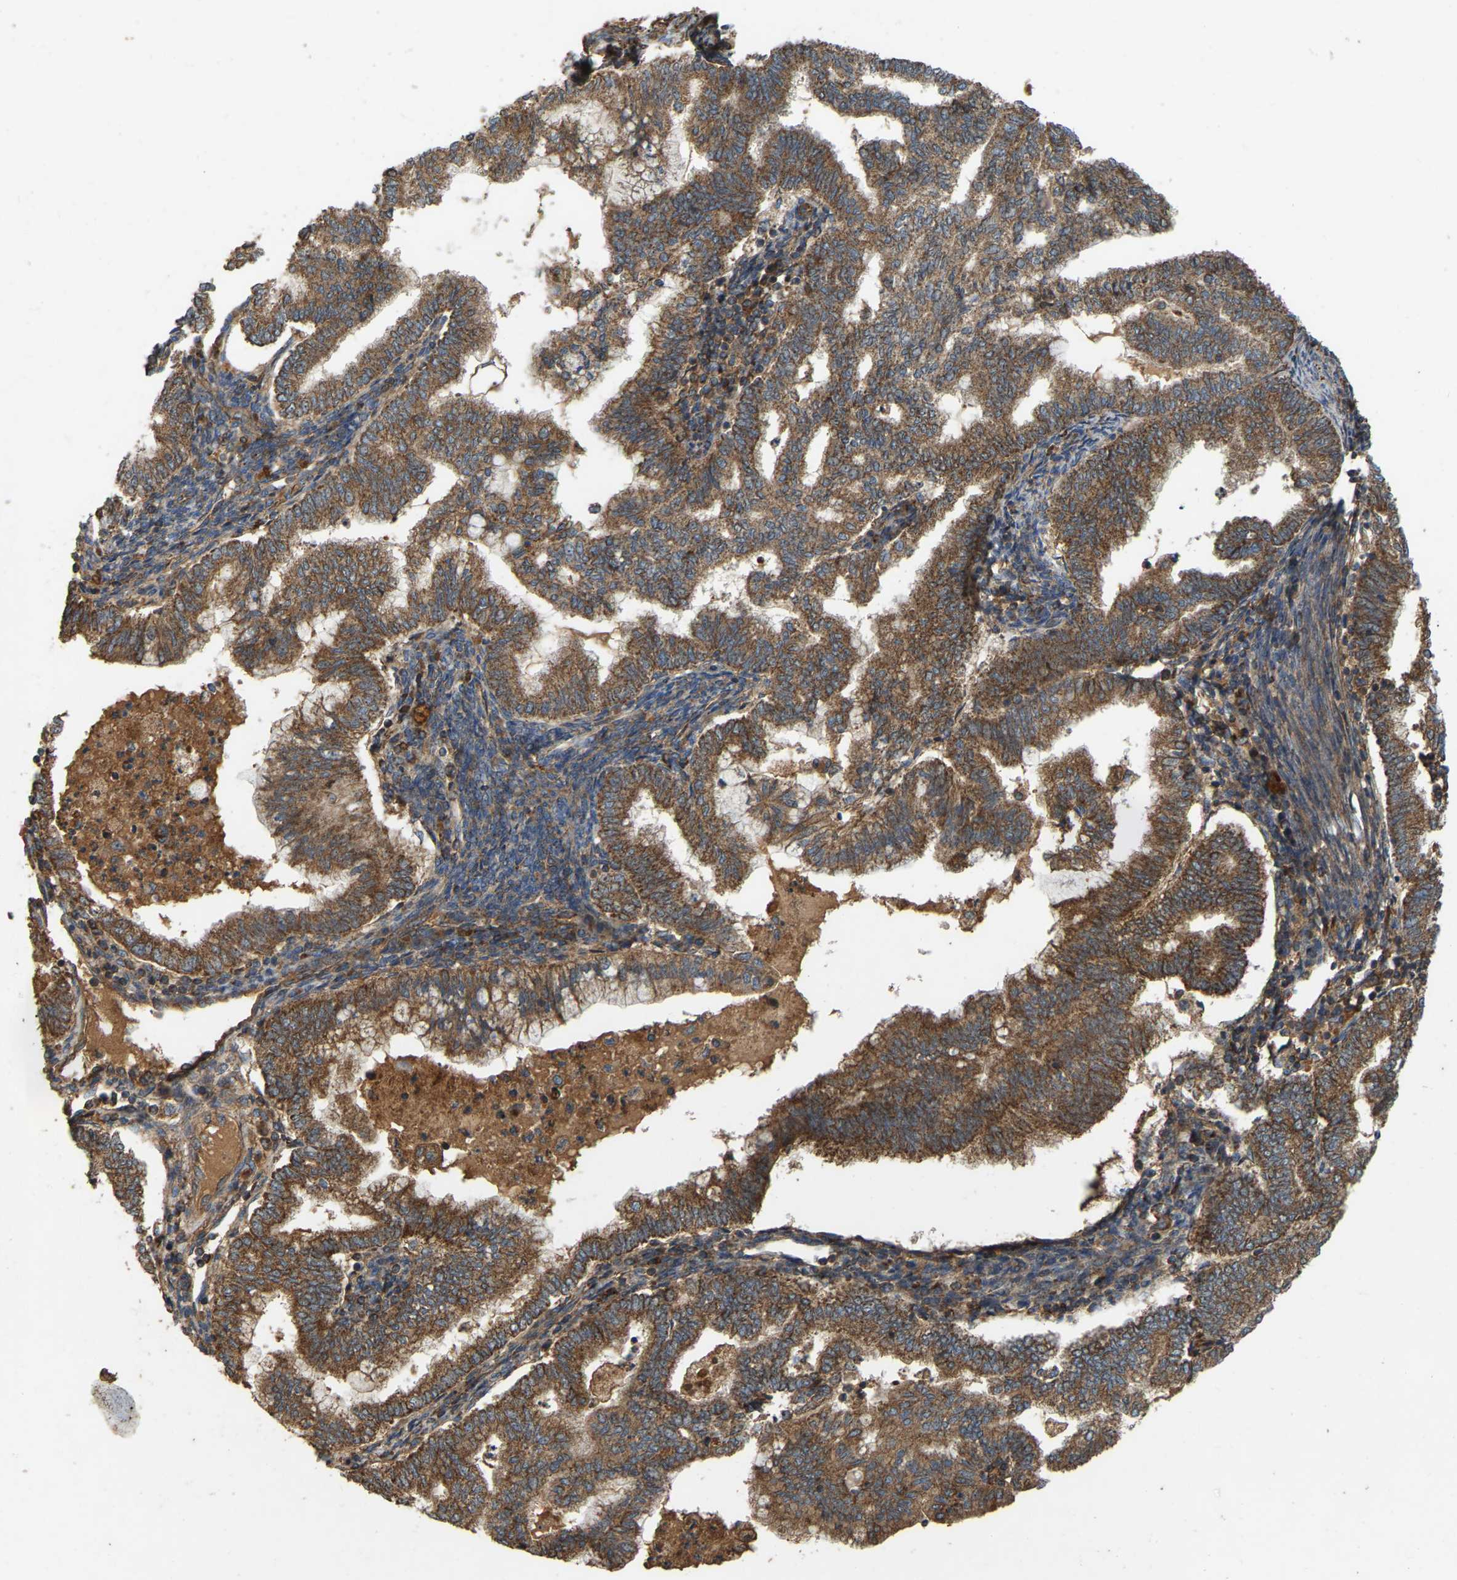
{"staining": {"intensity": "moderate", "quantity": ">75%", "location": "cytoplasmic/membranous"}, "tissue": "endometrial cancer", "cell_type": "Tumor cells", "image_type": "cancer", "snomed": [{"axis": "morphology", "description": "Polyp, NOS"}, {"axis": "morphology", "description": "Adenocarcinoma, NOS"}, {"axis": "morphology", "description": "Adenoma, NOS"}, {"axis": "topography", "description": "Endometrium"}], "caption": "Immunohistochemical staining of human endometrial cancer shows moderate cytoplasmic/membranous protein positivity in about >75% of tumor cells.", "gene": "SAMD9L", "patient": {"sex": "female", "age": 79}}